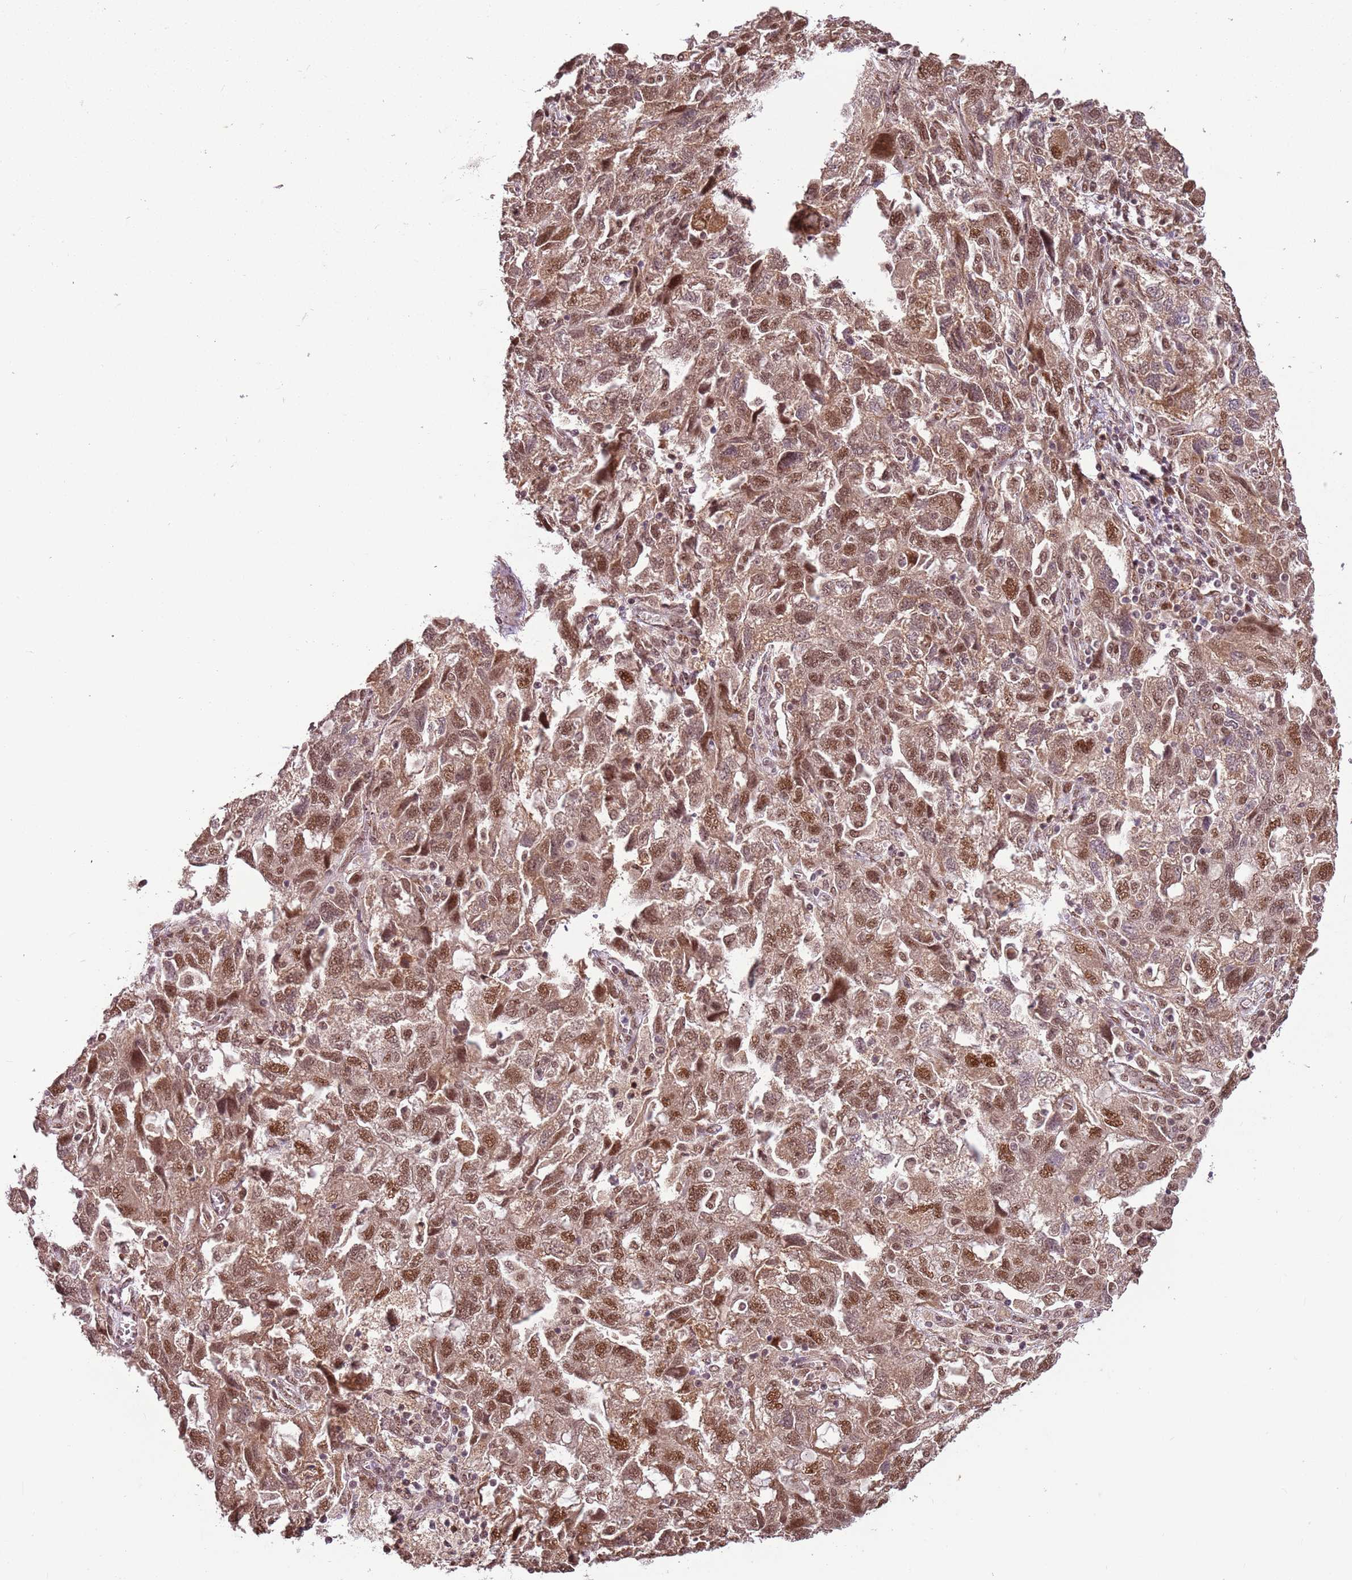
{"staining": {"intensity": "moderate", "quantity": ">75%", "location": "nuclear"}, "tissue": "ovarian cancer", "cell_type": "Tumor cells", "image_type": "cancer", "snomed": [{"axis": "morphology", "description": "Carcinoma, NOS"}, {"axis": "morphology", "description": "Cystadenocarcinoma, serous, NOS"}, {"axis": "topography", "description": "Ovary"}], "caption": "The image shows a brown stain indicating the presence of a protein in the nuclear of tumor cells in ovarian cancer.", "gene": "POLR3H", "patient": {"sex": "female", "age": 69}}